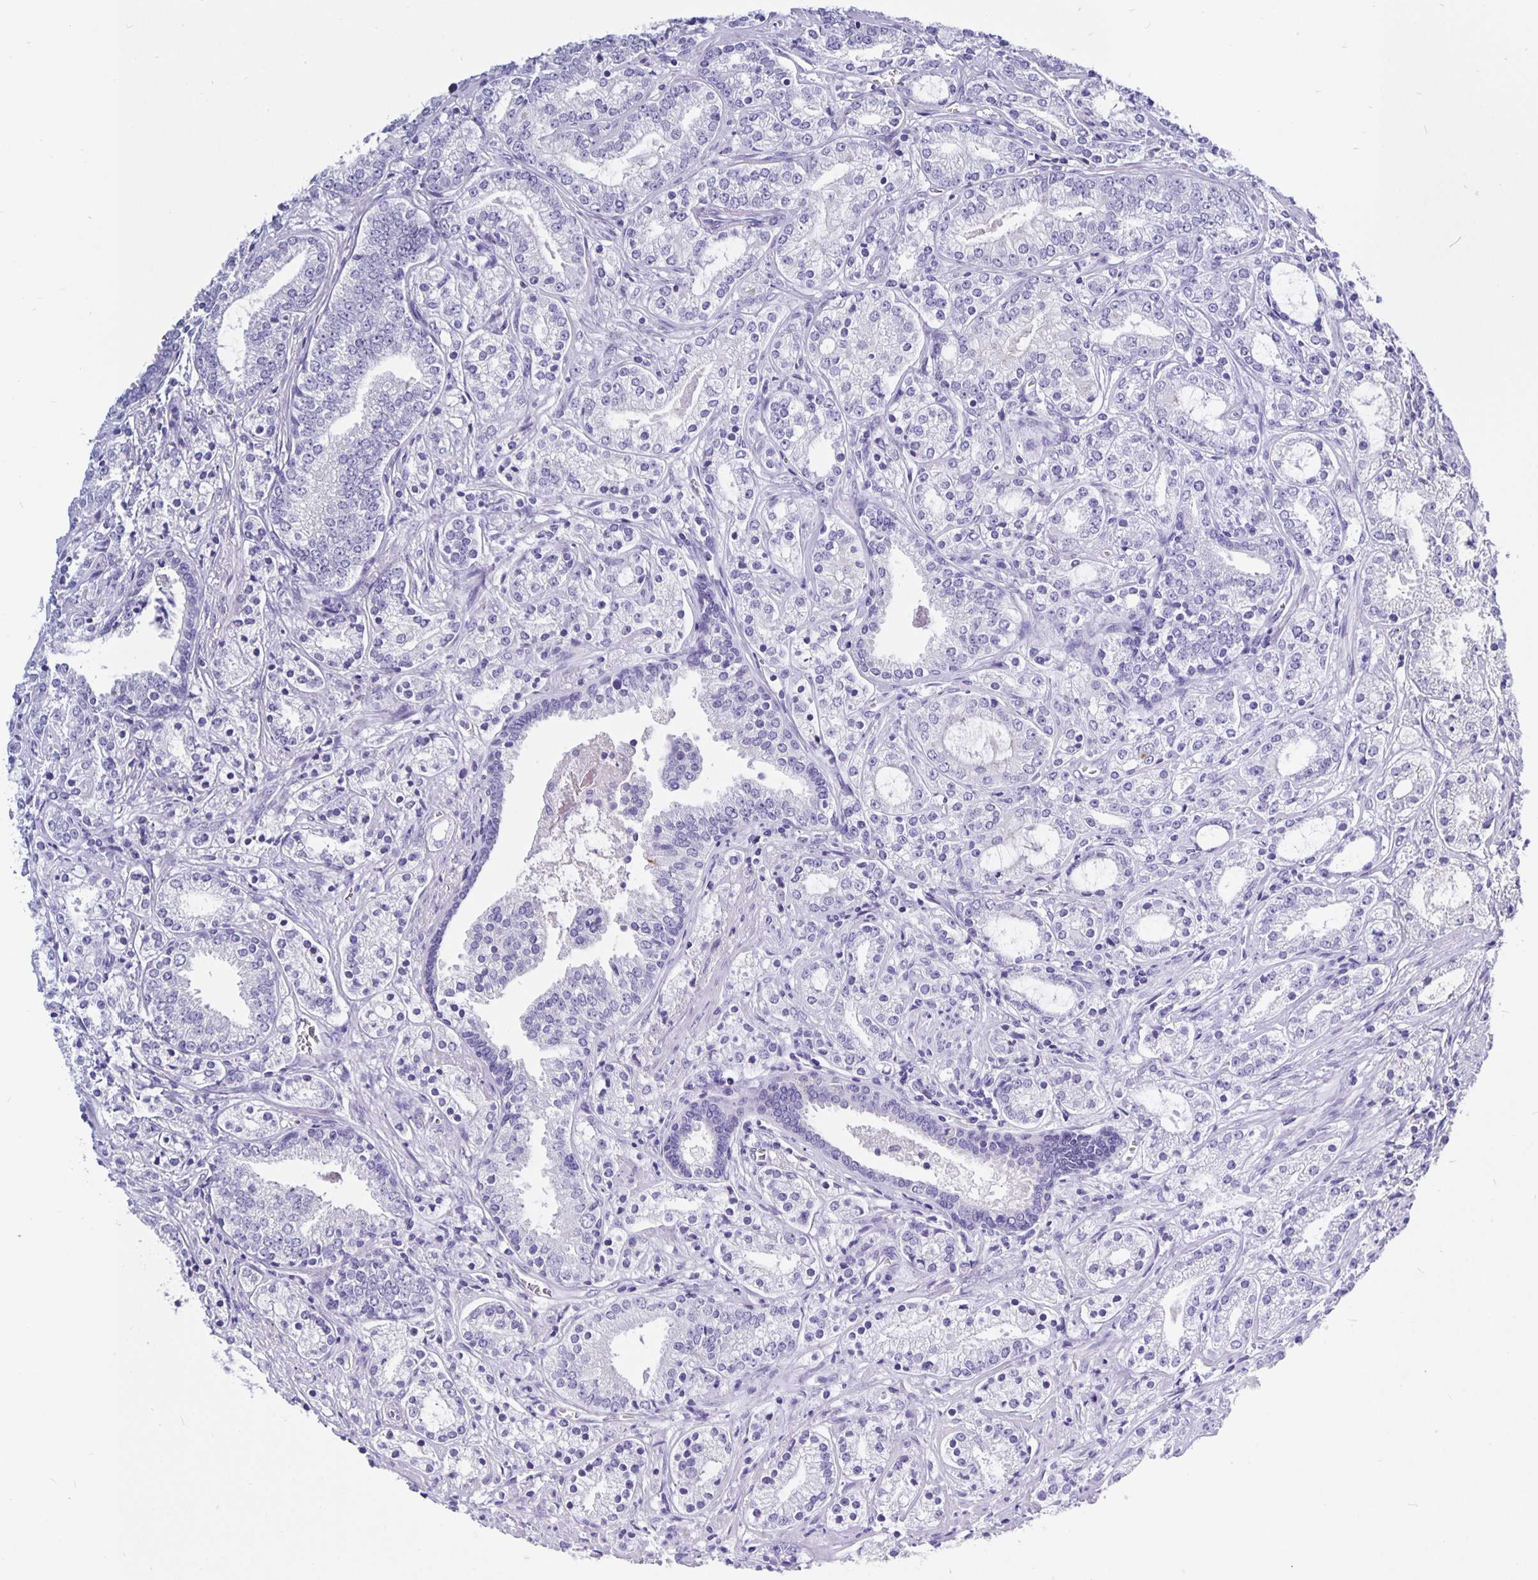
{"staining": {"intensity": "negative", "quantity": "none", "location": "none"}, "tissue": "prostate cancer", "cell_type": "Tumor cells", "image_type": "cancer", "snomed": [{"axis": "morphology", "description": "Adenocarcinoma, Medium grade"}, {"axis": "topography", "description": "Prostate"}], "caption": "This is a histopathology image of immunohistochemistry staining of prostate cancer (adenocarcinoma (medium-grade)), which shows no positivity in tumor cells.", "gene": "ODF3B", "patient": {"sex": "male", "age": 57}}